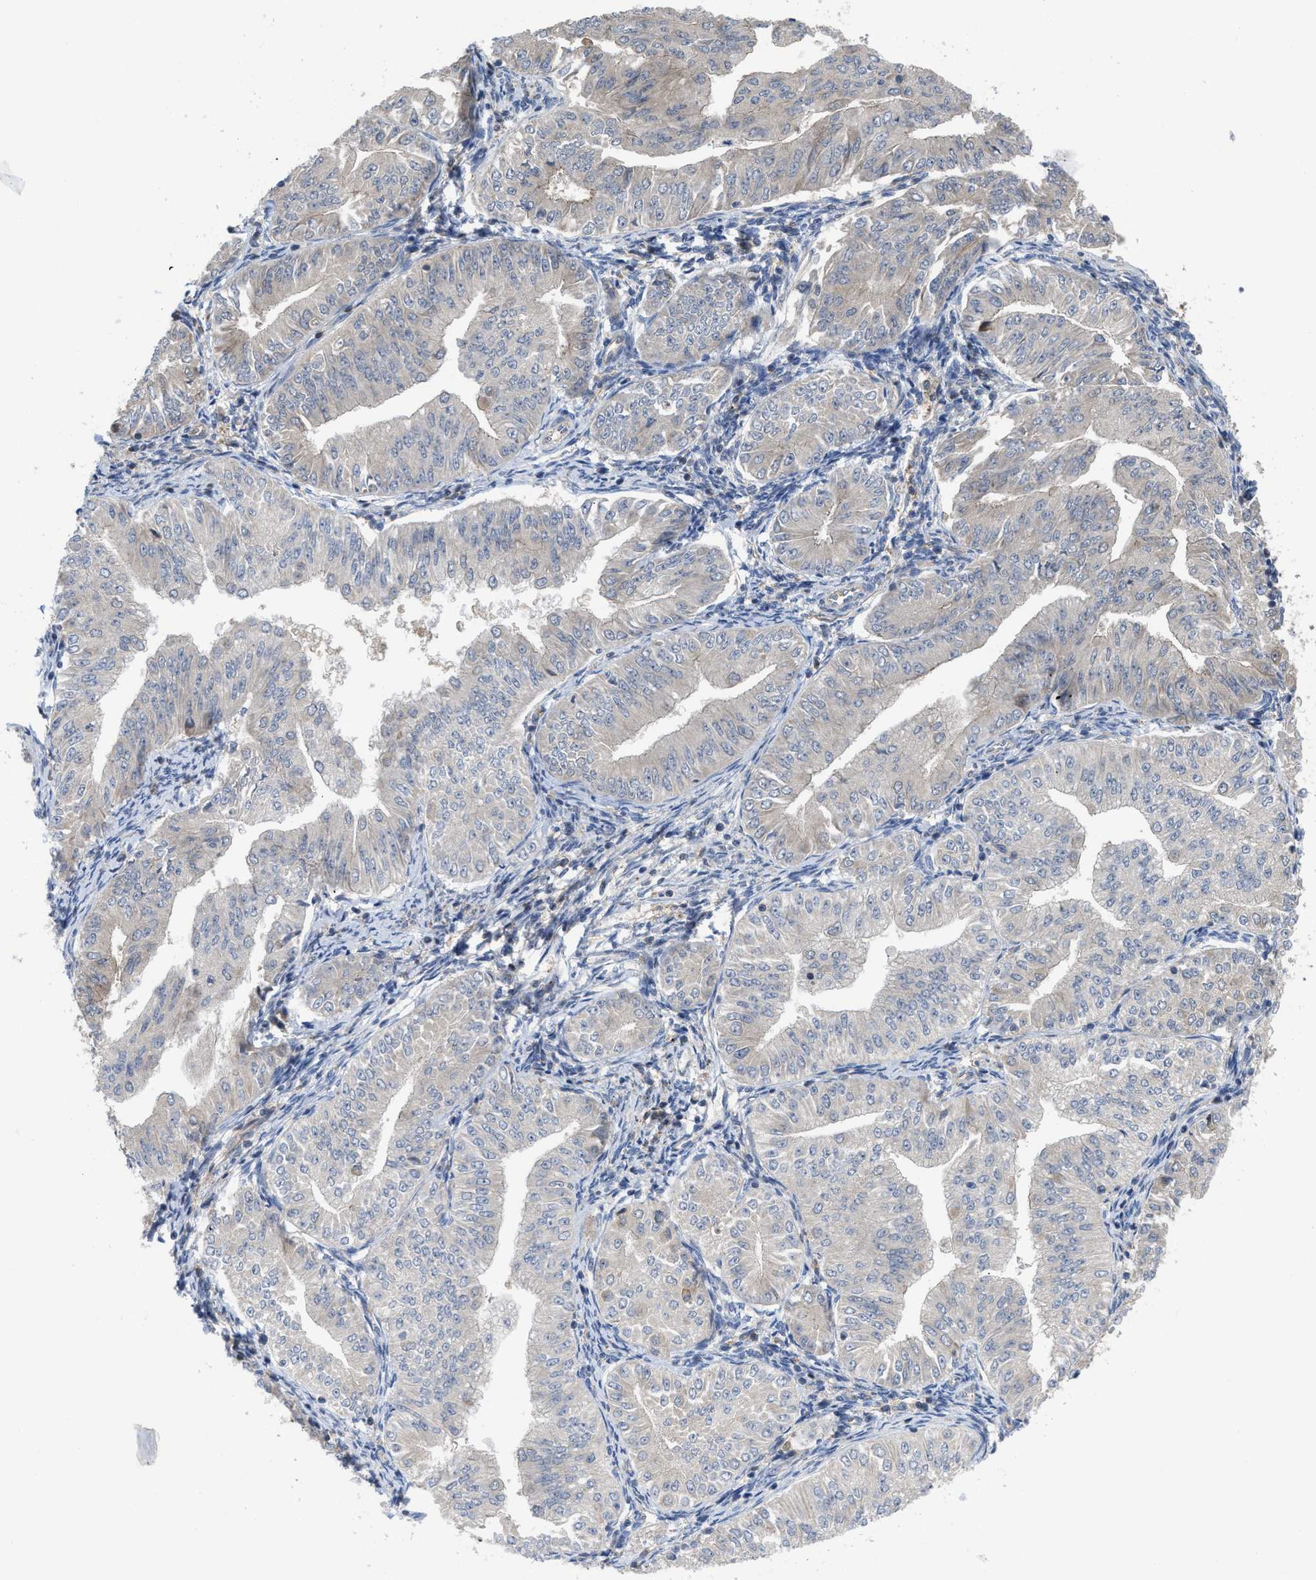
{"staining": {"intensity": "negative", "quantity": "none", "location": "none"}, "tissue": "endometrial cancer", "cell_type": "Tumor cells", "image_type": "cancer", "snomed": [{"axis": "morphology", "description": "Normal tissue, NOS"}, {"axis": "morphology", "description": "Adenocarcinoma, NOS"}, {"axis": "topography", "description": "Endometrium"}], "caption": "Immunohistochemistry (IHC) photomicrograph of human adenocarcinoma (endometrial) stained for a protein (brown), which demonstrates no staining in tumor cells.", "gene": "LDAF1", "patient": {"sex": "female", "age": 53}}